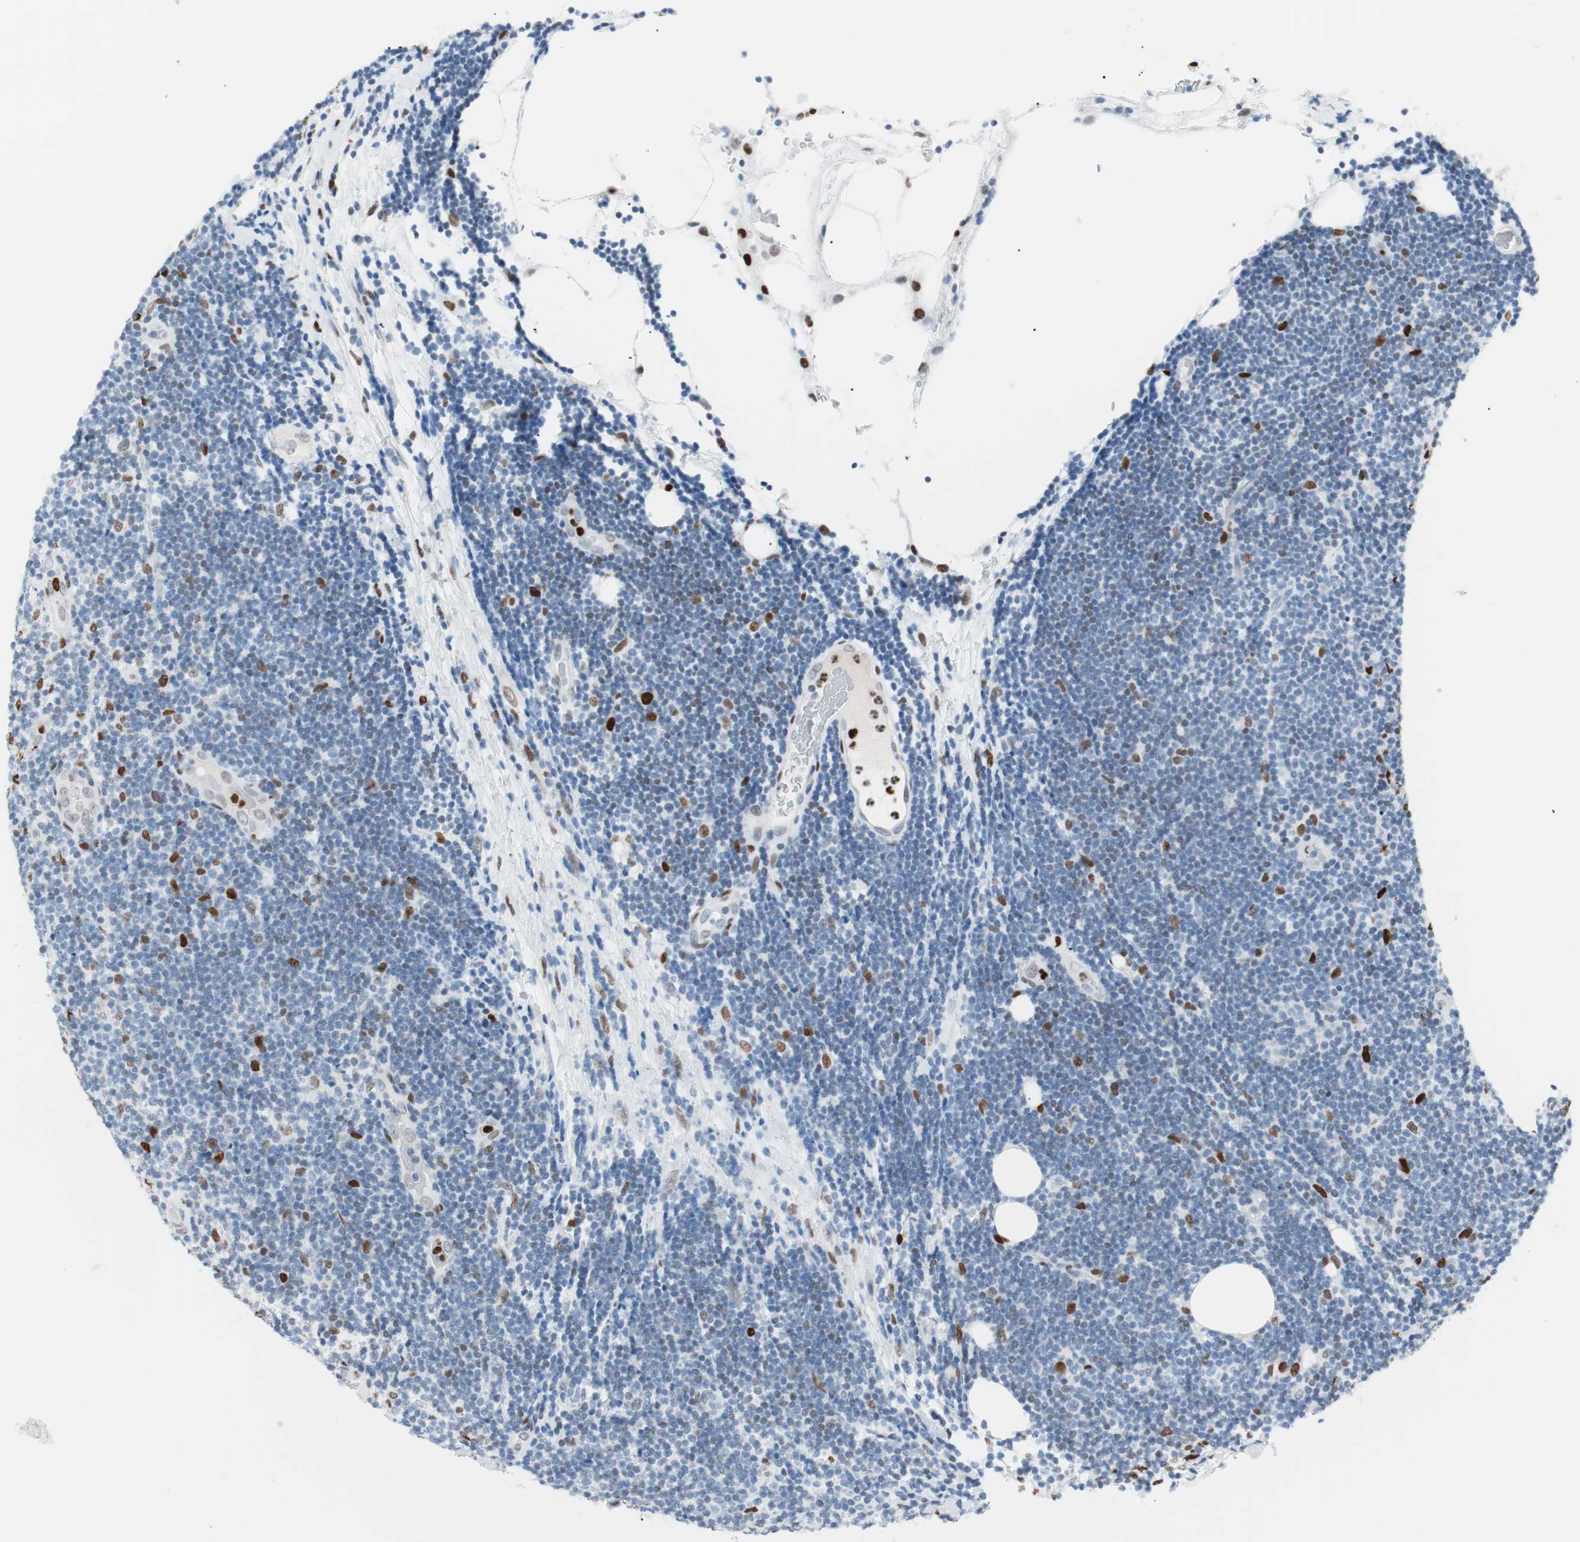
{"staining": {"intensity": "weak", "quantity": "<25%", "location": "nuclear"}, "tissue": "lymphoma", "cell_type": "Tumor cells", "image_type": "cancer", "snomed": [{"axis": "morphology", "description": "Malignant lymphoma, non-Hodgkin's type, Low grade"}, {"axis": "topography", "description": "Lymph node"}], "caption": "There is no significant expression in tumor cells of lymphoma.", "gene": "CEBPB", "patient": {"sex": "male", "age": 83}}